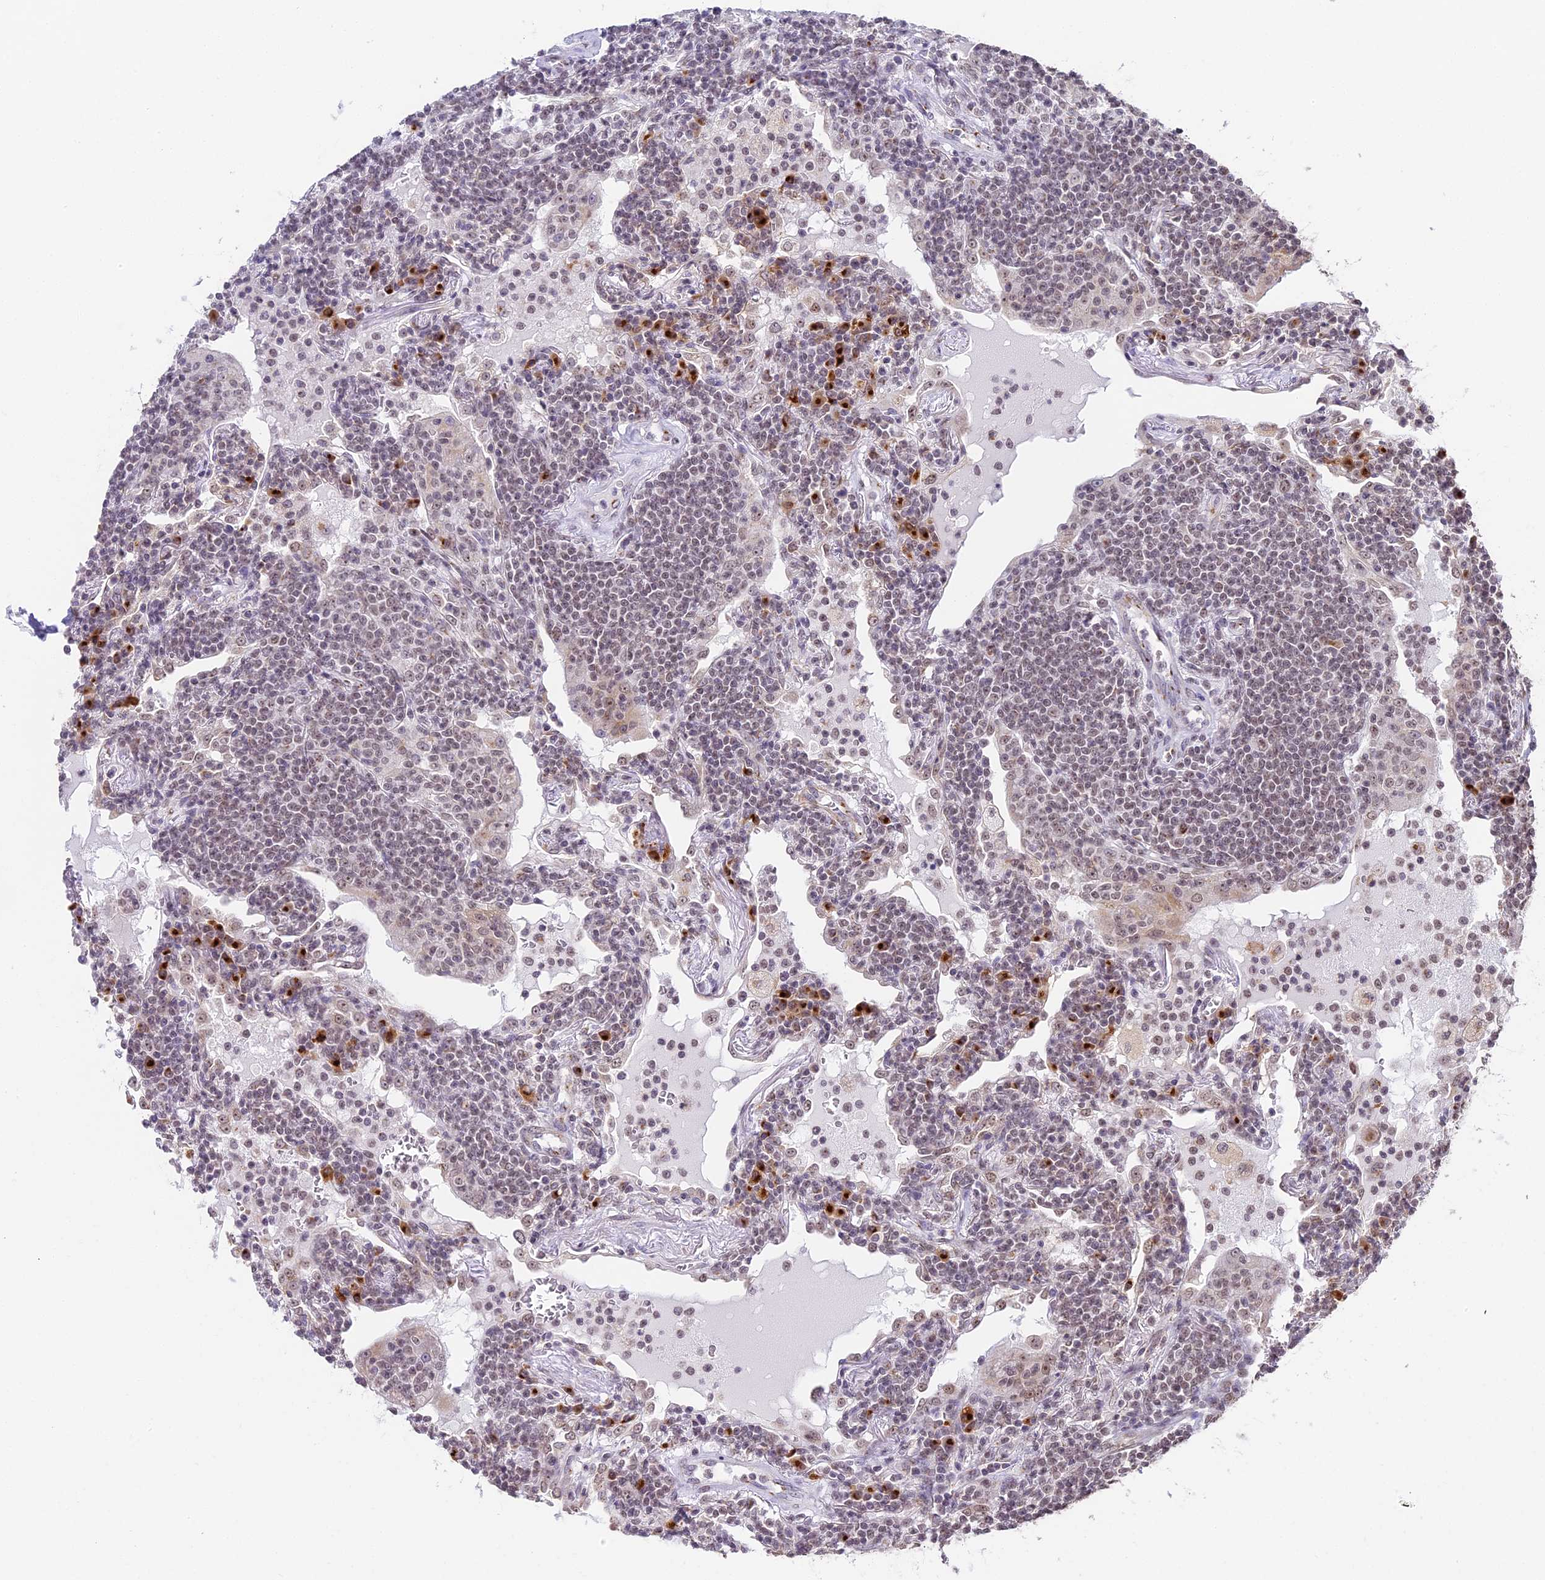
{"staining": {"intensity": "weak", "quantity": "<25%", "location": "nuclear"}, "tissue": "lymphoma", "cell_type": "Tumor cells", "image_type": "cancer", "snomed": [{"axis": "morphology", "description": "Malignant lymphoma, non-Hodgkin's type, Low grade"}, {"axis": "topography", "description": "Lung"}], "caption": "DAB immunohistochemical staining of lymphoma demonstrates no significant expression in tumor cells.", "gene": "HEATR5B", "patient": {"sex": "female", "age": 71}}